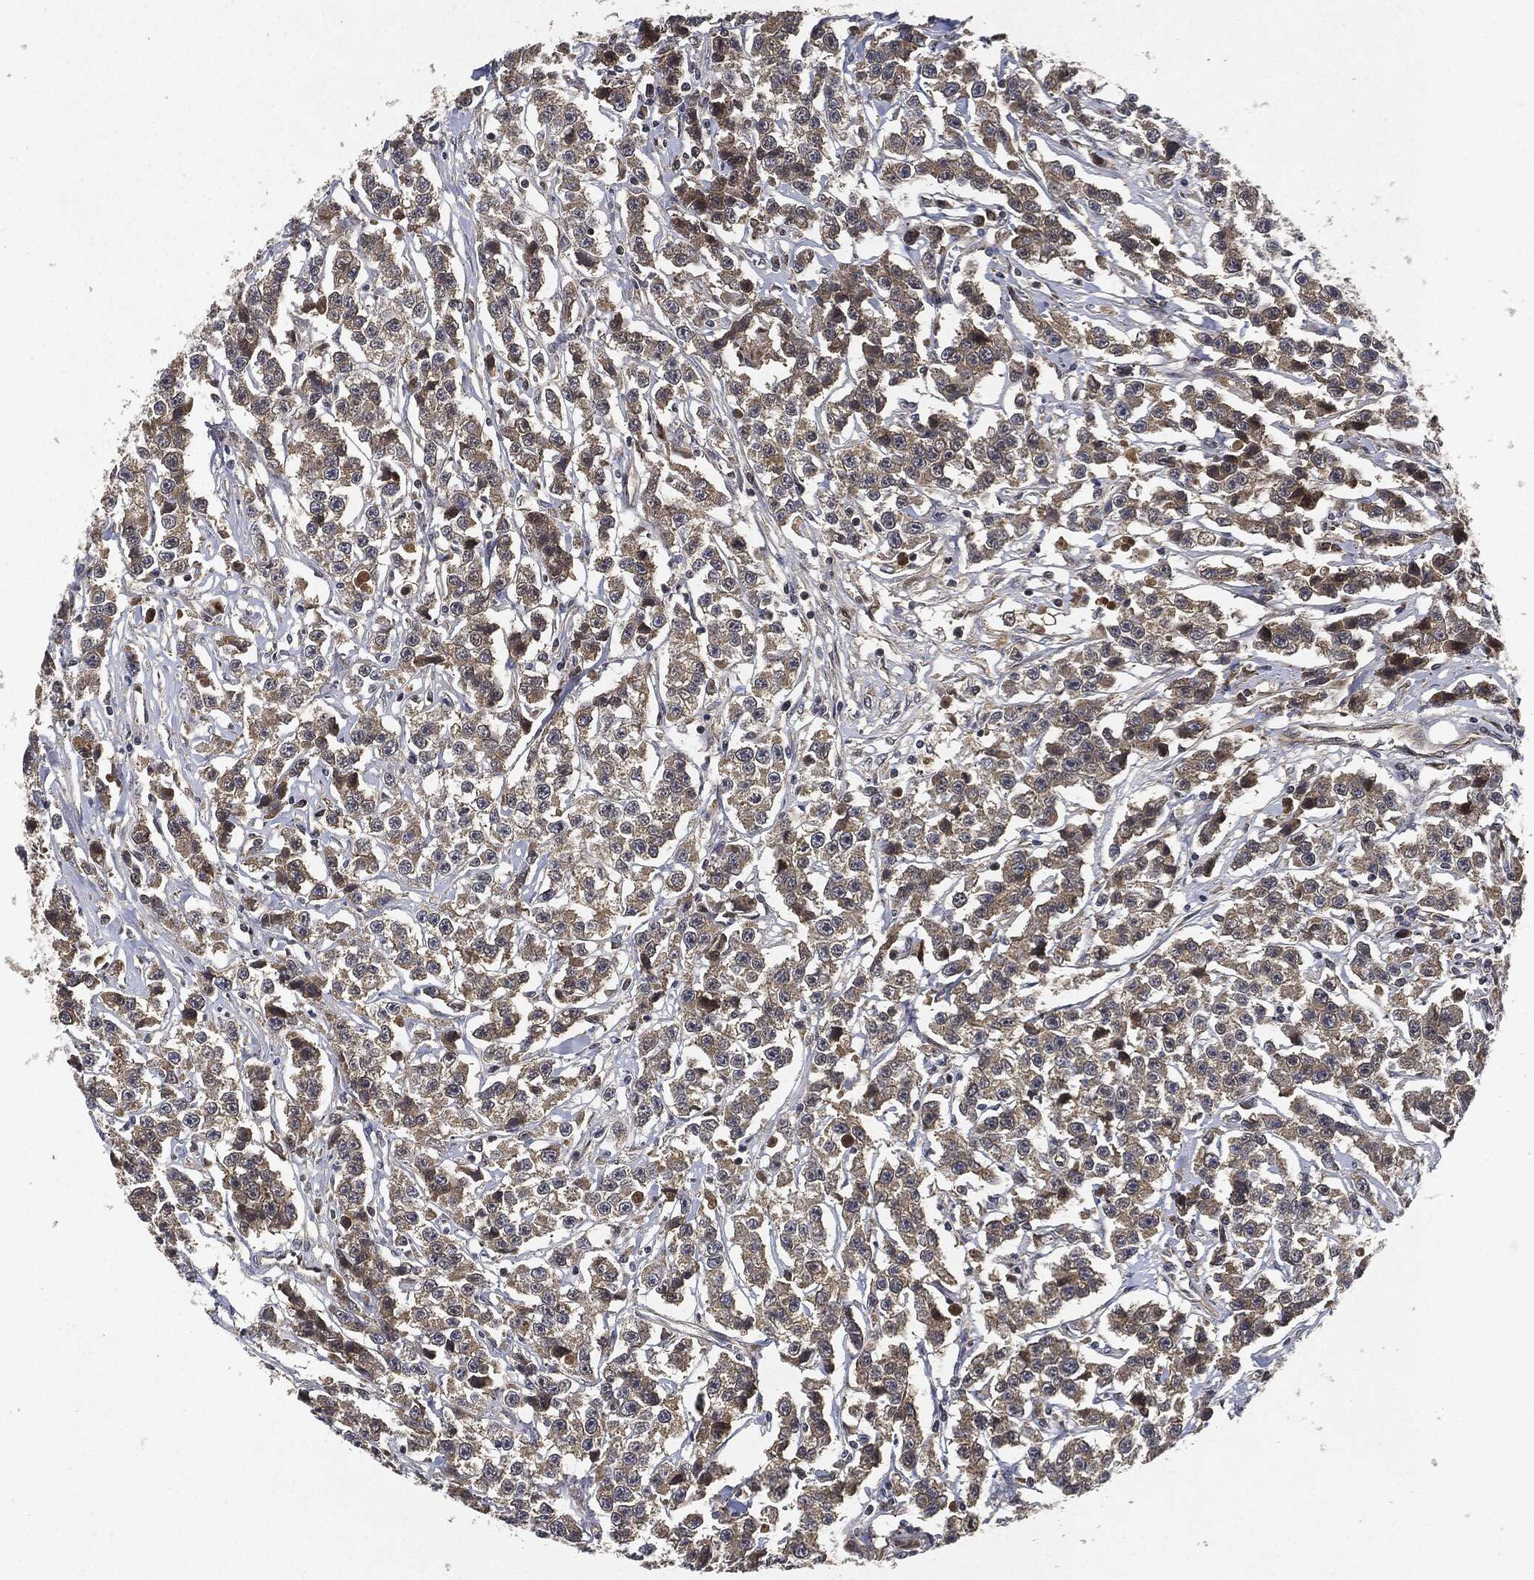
{"staining": {"intensity": "weak", "quantity": "25%-75%", "location": "cytoplasmic/membranous"}, "tissue": "testis cancer", "cell_type": "Tumor cells", "image_type": "cancer", "snomed": [{"axis": "morphology", "description": "Seminoma, NOS"}, {"axis": "topography", "description": "Testis"}], "caption": "Immunohistochemistry (IHC) photomicrograph of neoplastic tissue: human testis cancer (seminoma) stained using IHC shows low levels of weak protein expression localized specifically in the cytoplasmic/membranous of tumor cells, appearing as a cytoplasmic/membranous brown color.", "gene": "MLST8", "patient": {"sex": "male", "age": 59}}